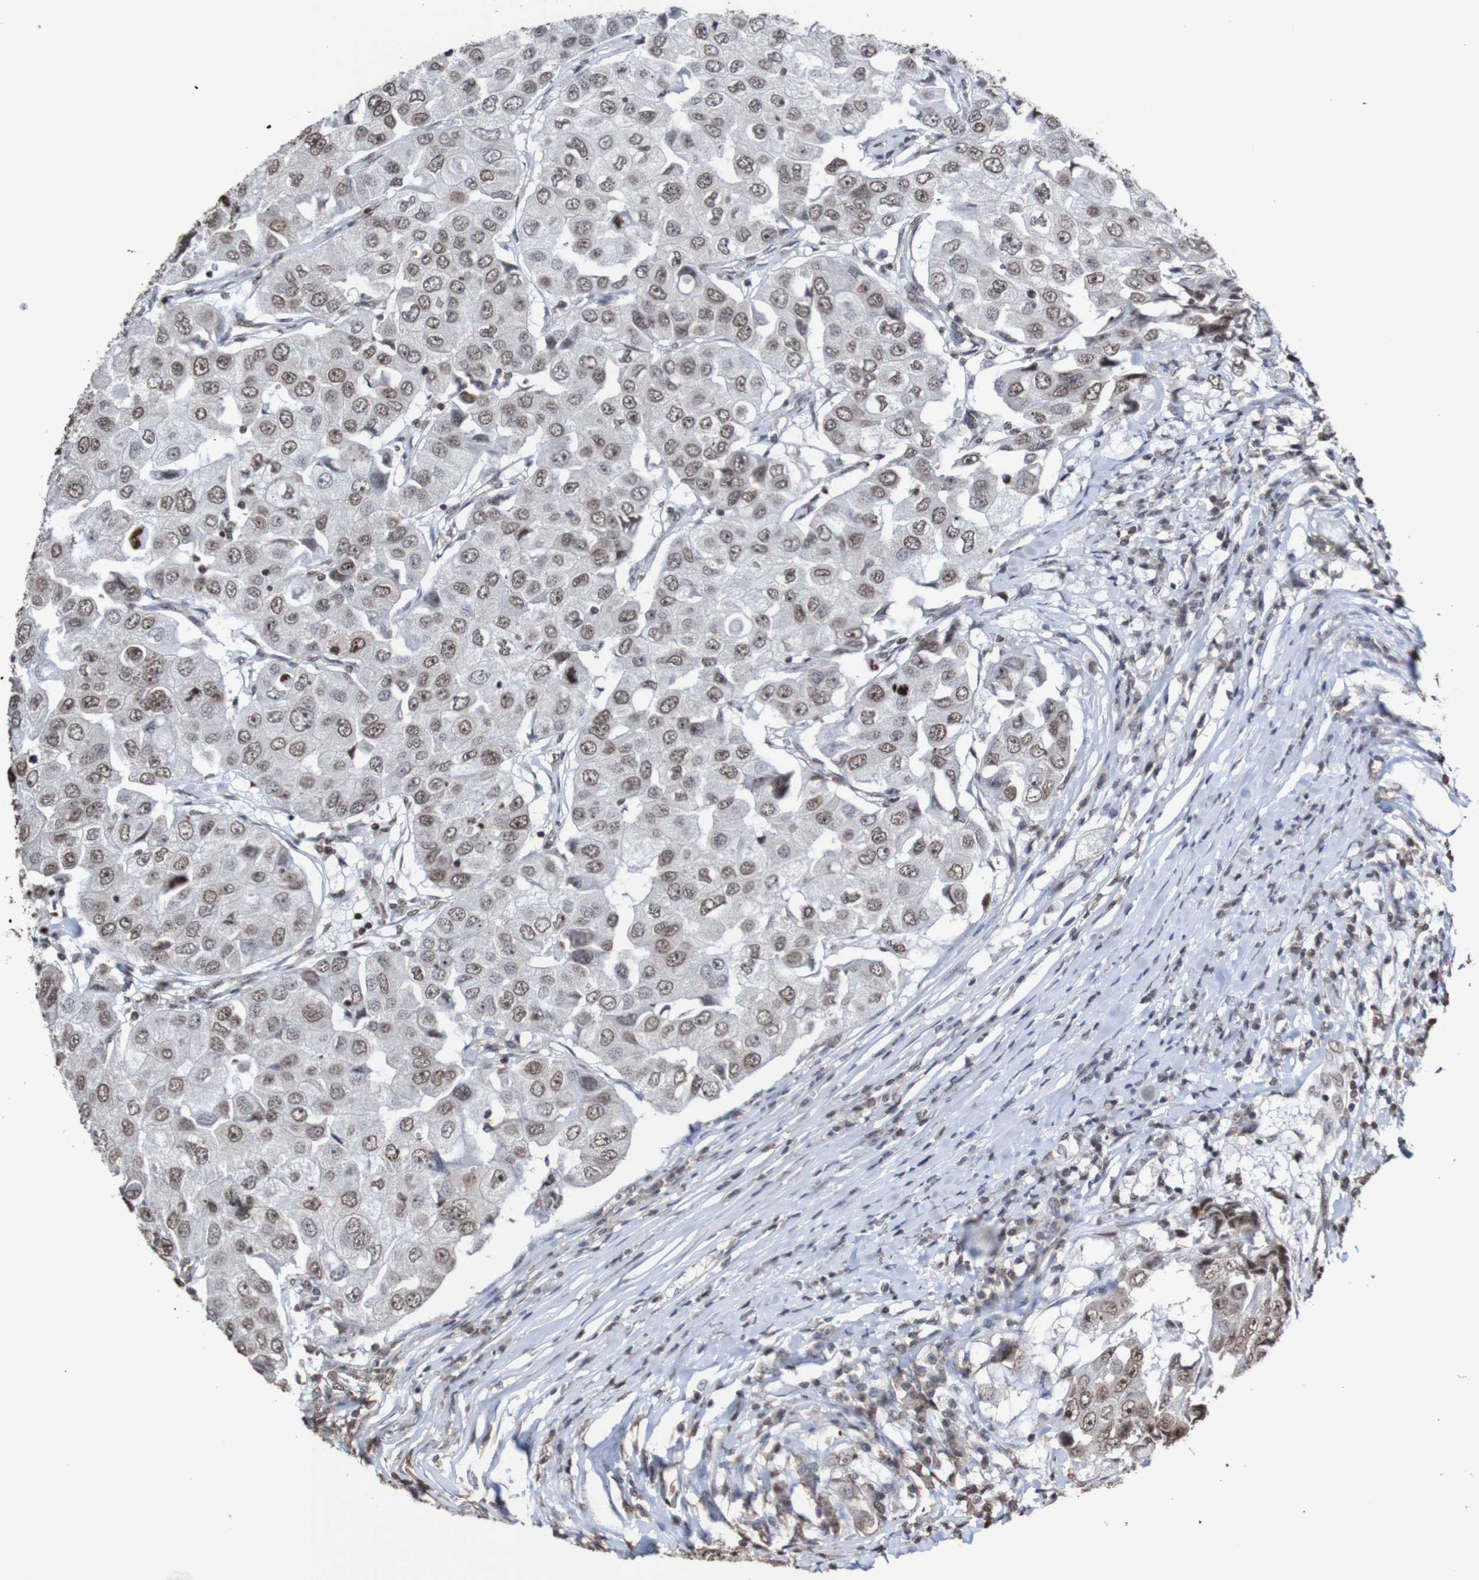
{"staining": {"intensity": "weak", "quantity": ">75%", "location": "nuclear"}, "tissue": "breast cancer", "cell_type": "Tumor cells", "image_type": "cancer", "snomed": [{"axis": "morphology", "description": "Duct carcinoma"}, {"axis": "topography", "description": "Breast"}], "caption": "Immunohistochemistry (IHC) of human infiltrating ductal carcinoma (breast) shows low levels of weak nuclear expression in approximately >75% of tumor cells.", "gene": "GFI1", "patient": {"sex": "female", "age": 27}}